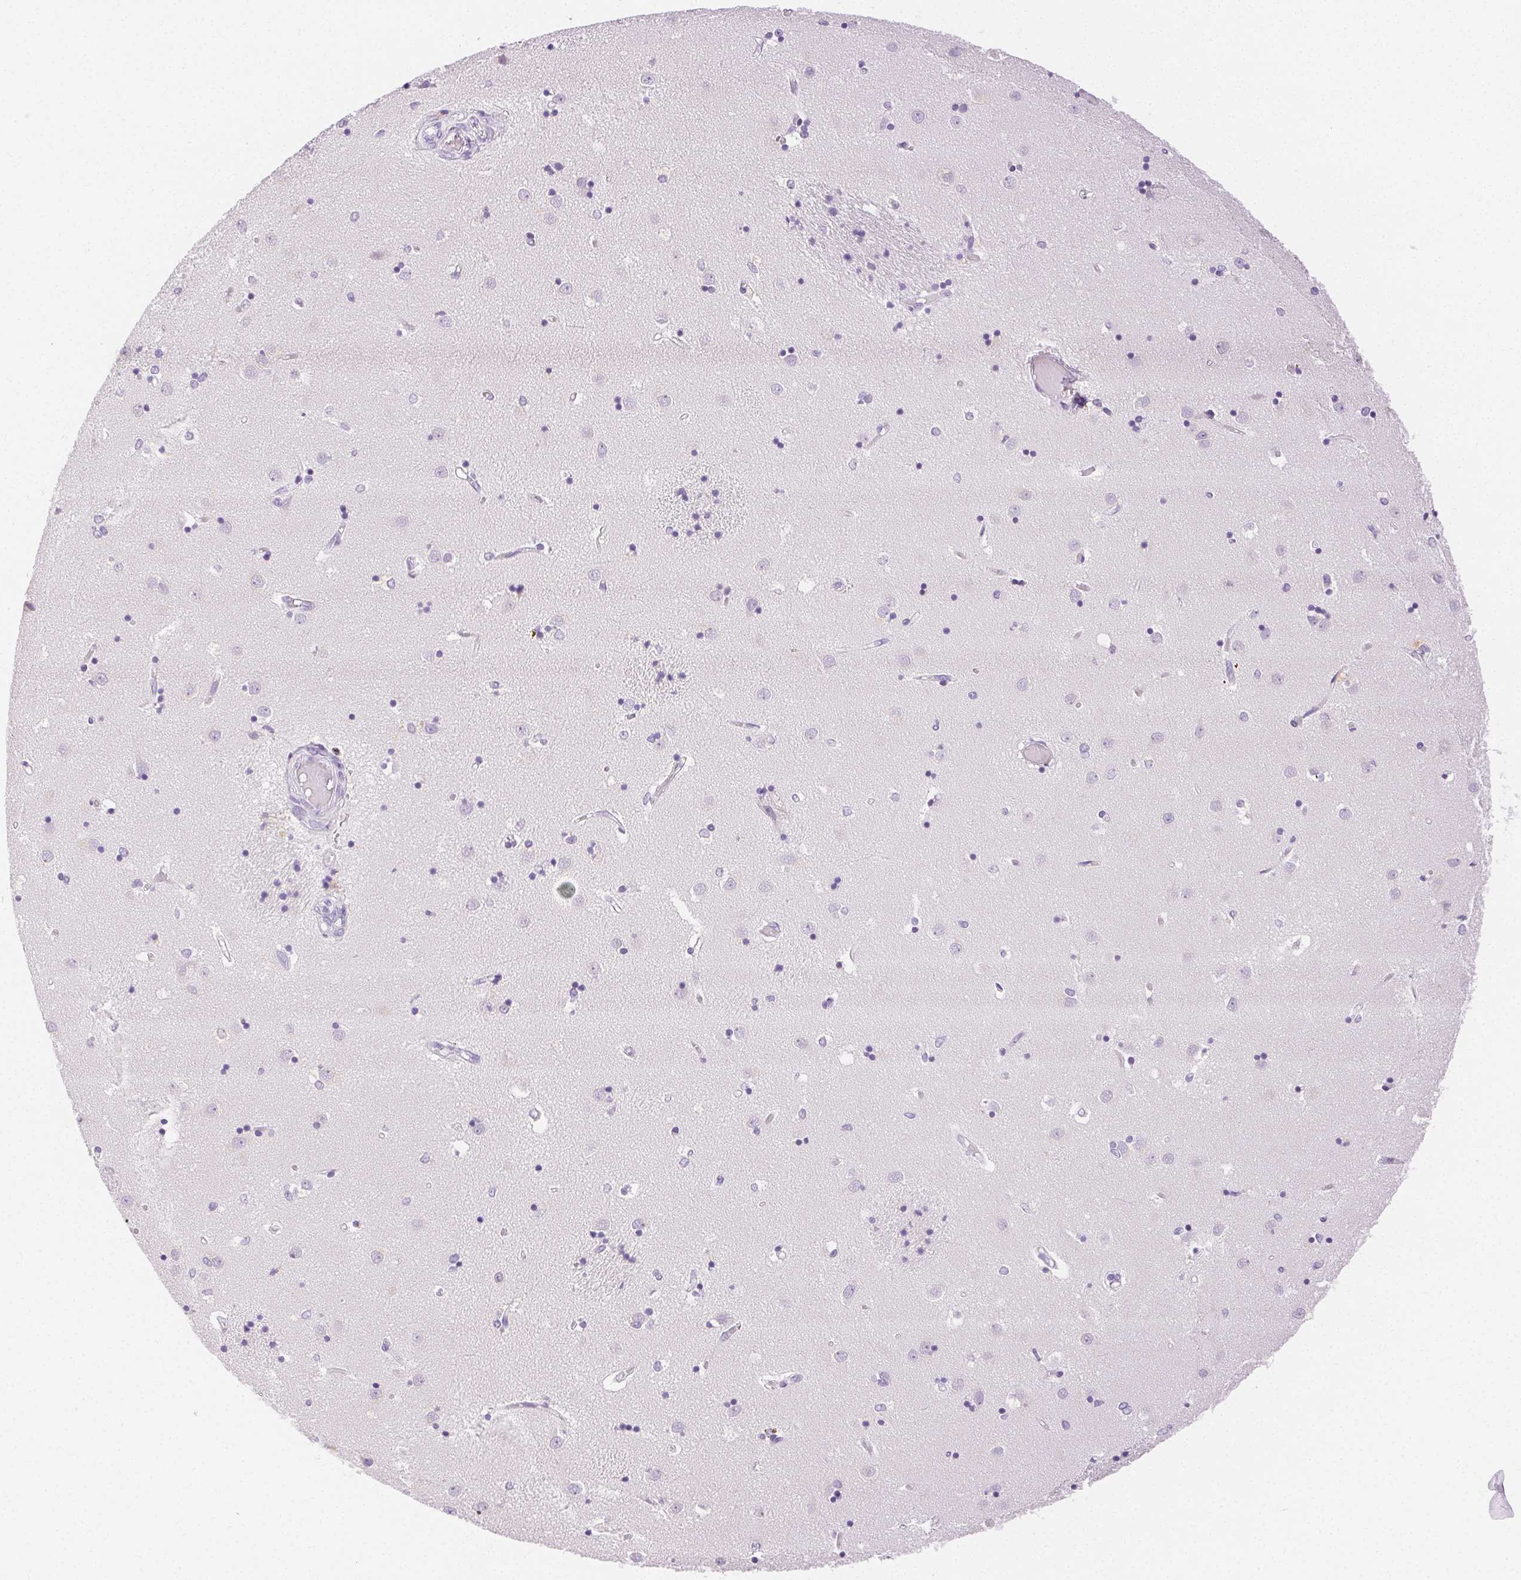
{"staining": {"intensity": "negative", "quantity": "none", "location": "none"}, "tissue": "caudate", "cell_type": "Glial cells", "image_type": "normal", "snomed": [{"axis": "morphology", "description": "Normal tissue, NOS"}, {"axis": "topography", "description": "Lateral ventricle wall"}], "caption": "Micrograph shows no protein expression in glial cells of benign caudate.", "gene": "SPACA4", "patient": {"sex": "male", "age": 54}}